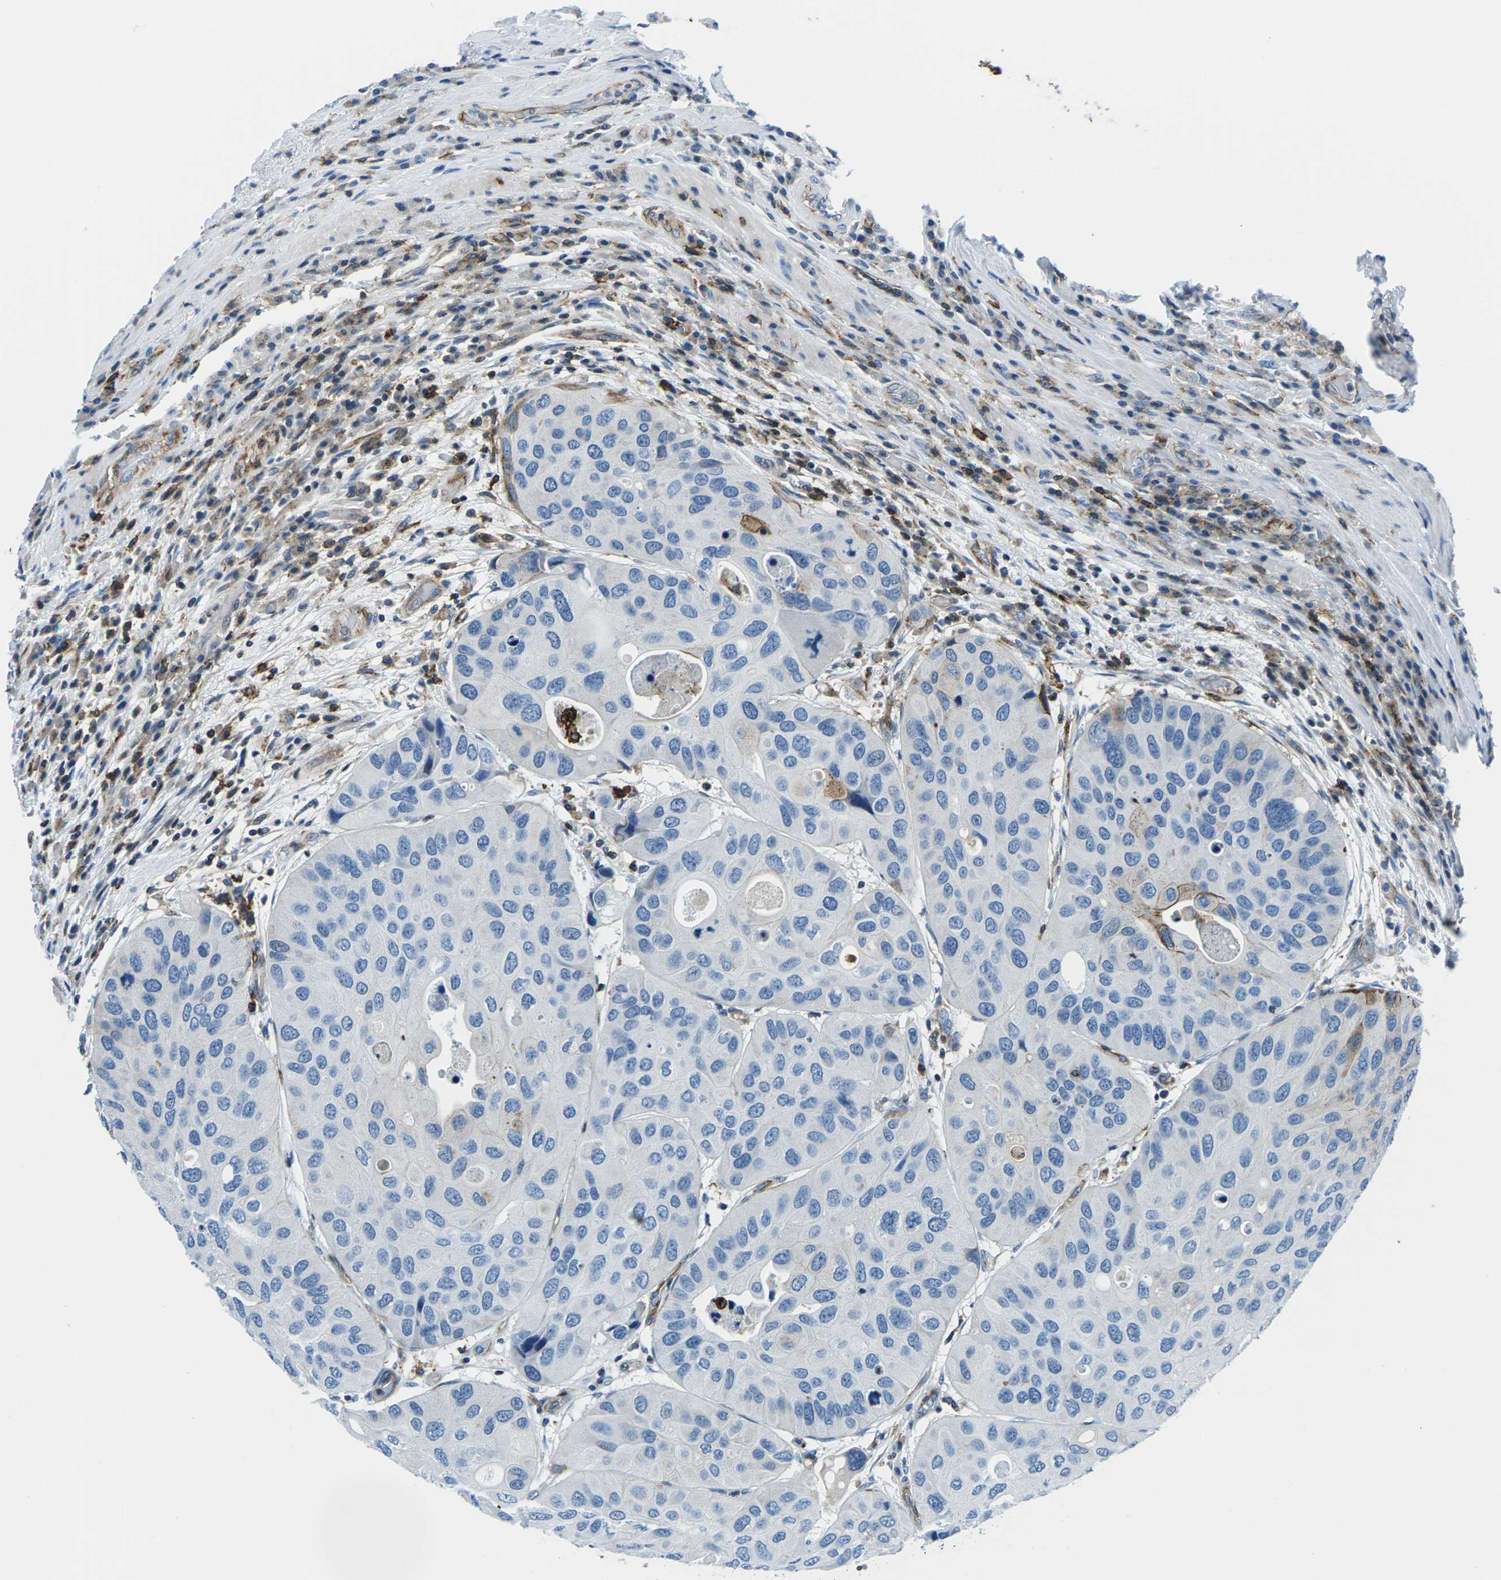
{"staining": {"intensity": "negative", "quantity": "none", "location": "none"}, "tissue": "urothelial cancer", "cell_type": "Tumor cells", "image_type": "cancer", "snomed": [{"axis": "morphology", "description": "Urothelial carcinoma, High grade"}, {"axis": "topography", "description": "Urinary bladder"}], "caption": "Histopathology image shows no significant protein positivity in tumor cells of urothelial carcinoma (high-grade).", "gene": "SOCS4", "patient": {"sex": "female", "age": 64}}